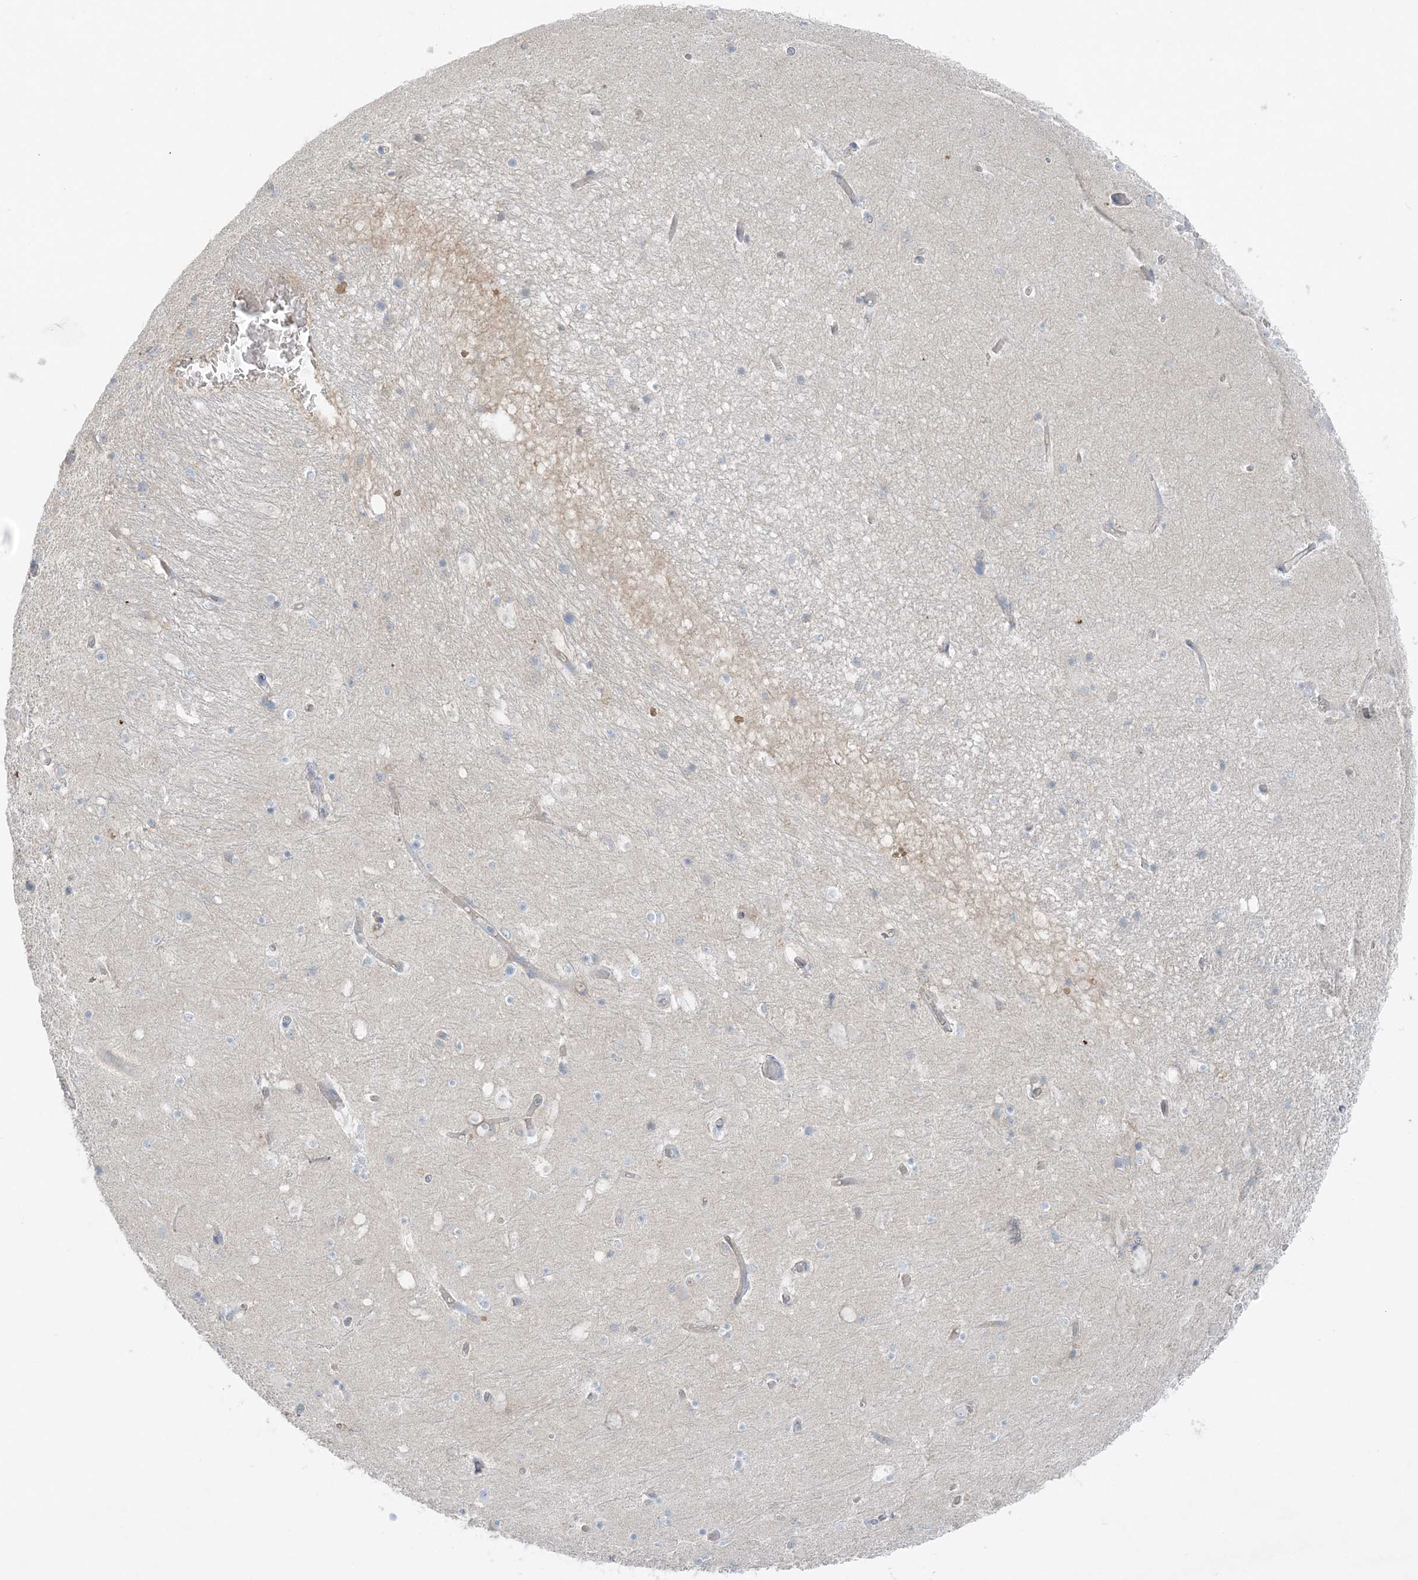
{"staining": {"intensity": "negative", "quantity": "none", "location": "none"}, "tissue": "hippocampus", "cell_type": "Glial cells", "image_type": "normal", "snomed": [{"axis": "morphology", "description": "Normal tissue, NOS"}, {"axis": "topography", "description": "Hippocampus"}], "caption": "Photomicrograph shows no significant protein positivity in glial cells of unremarkable hippocampus.", "gene": "ATP11A", "patient": {"sex": "female", "age": 52}}